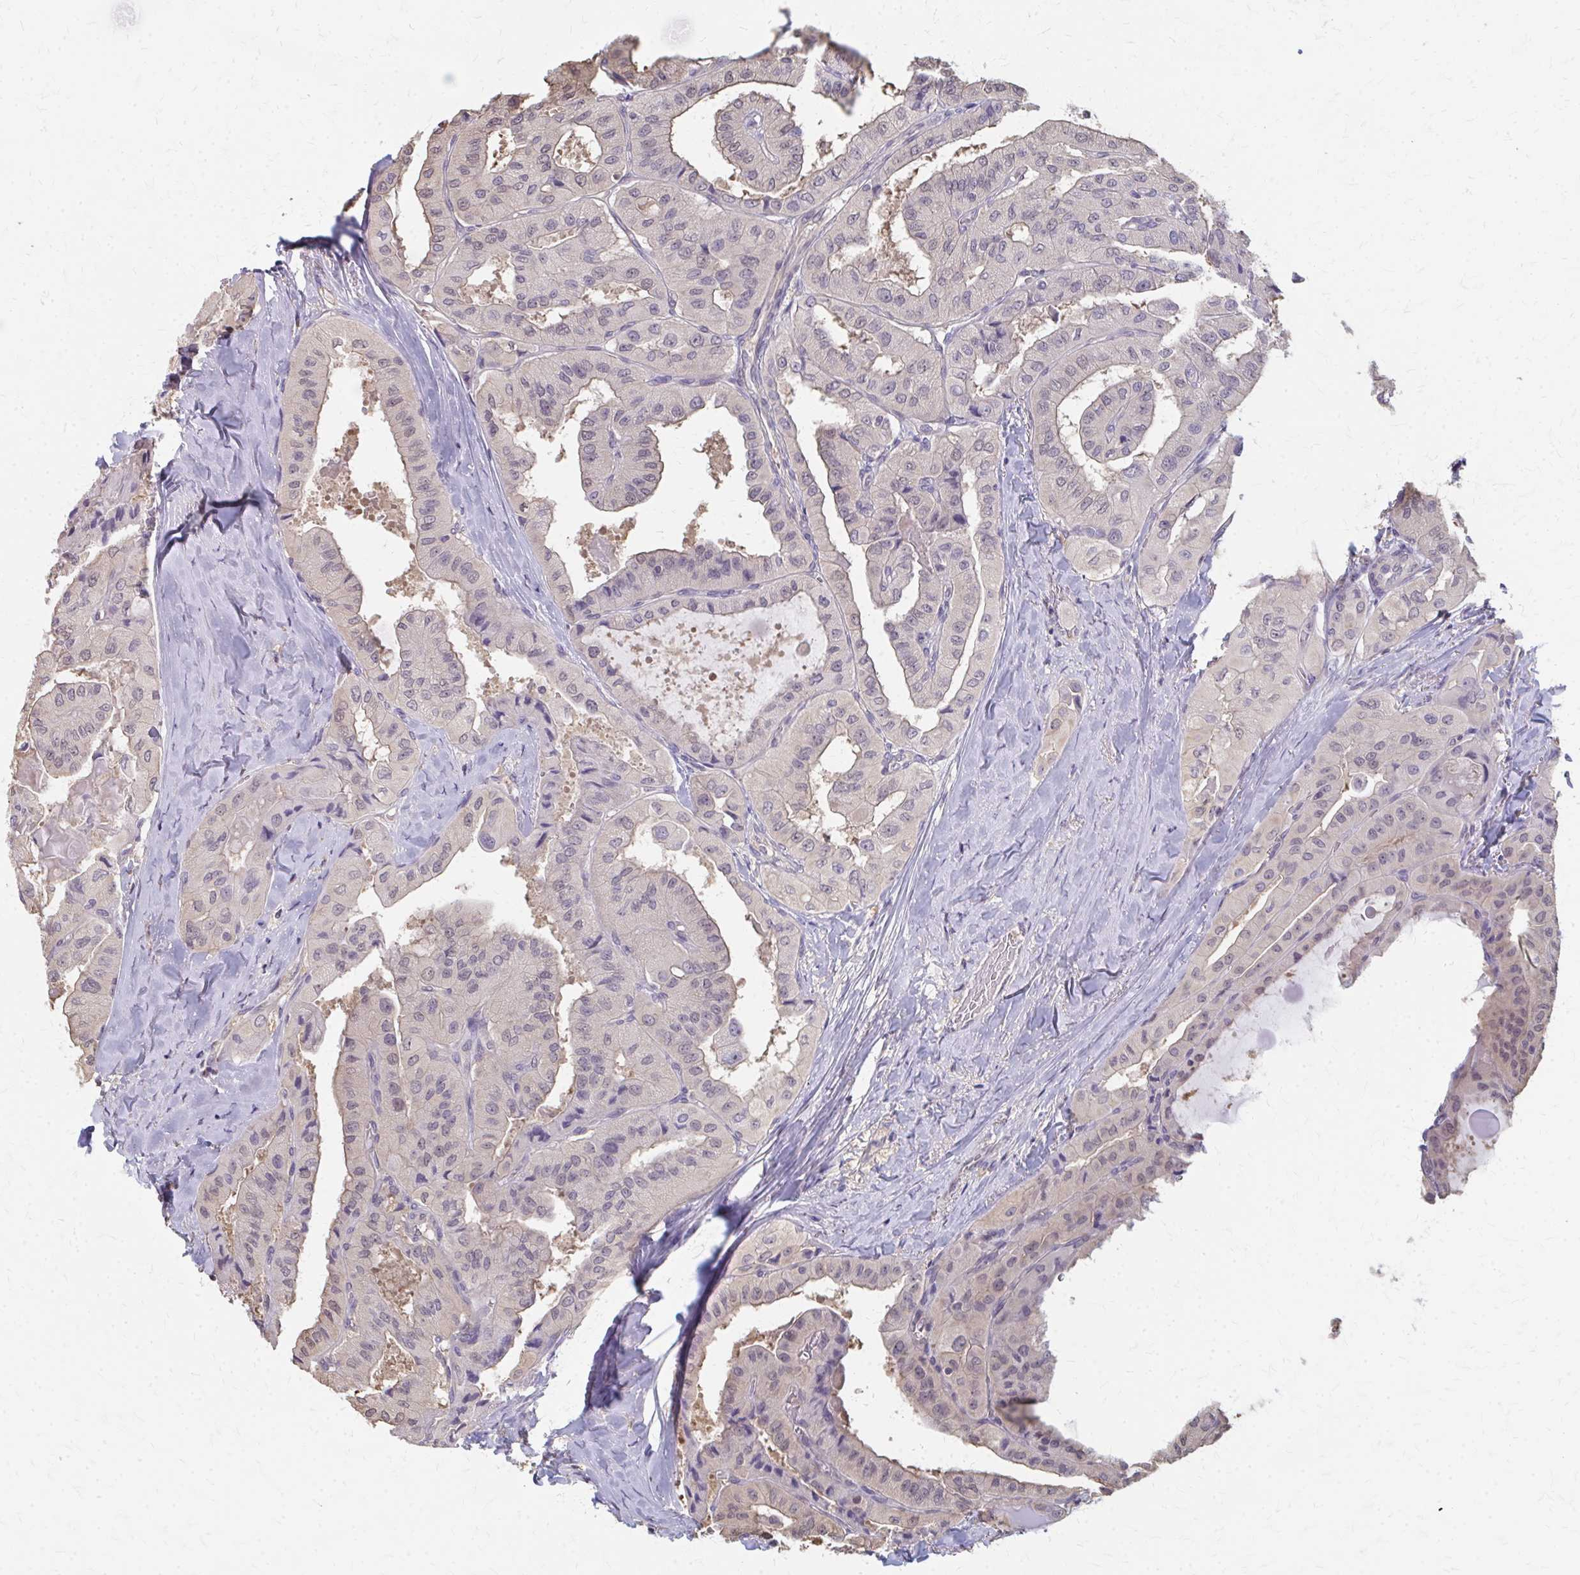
{"staining": {"intensity": "negative", "quantity": "none", "location": "none"}, "tissue": "thyroid cancer", "cell_type": "Tumor cells", "image_type": "cancer", "snomed": [{"axis": "morphology", "description": "Normal tissue, NOS"}, {"axis": "morphology", "description": "Papillary adenocarcinoma, NOS"}, {"axis": "topography", "description": "Thyroid gland"}], "caption": "IHC image of papillary adenocarcinoma (thyroid) stained for a protein (brown), which exhibits no positivity in tumor cells.", "gene": "RABGAP1L", "patient": {"sex": "female", "age": 59}}